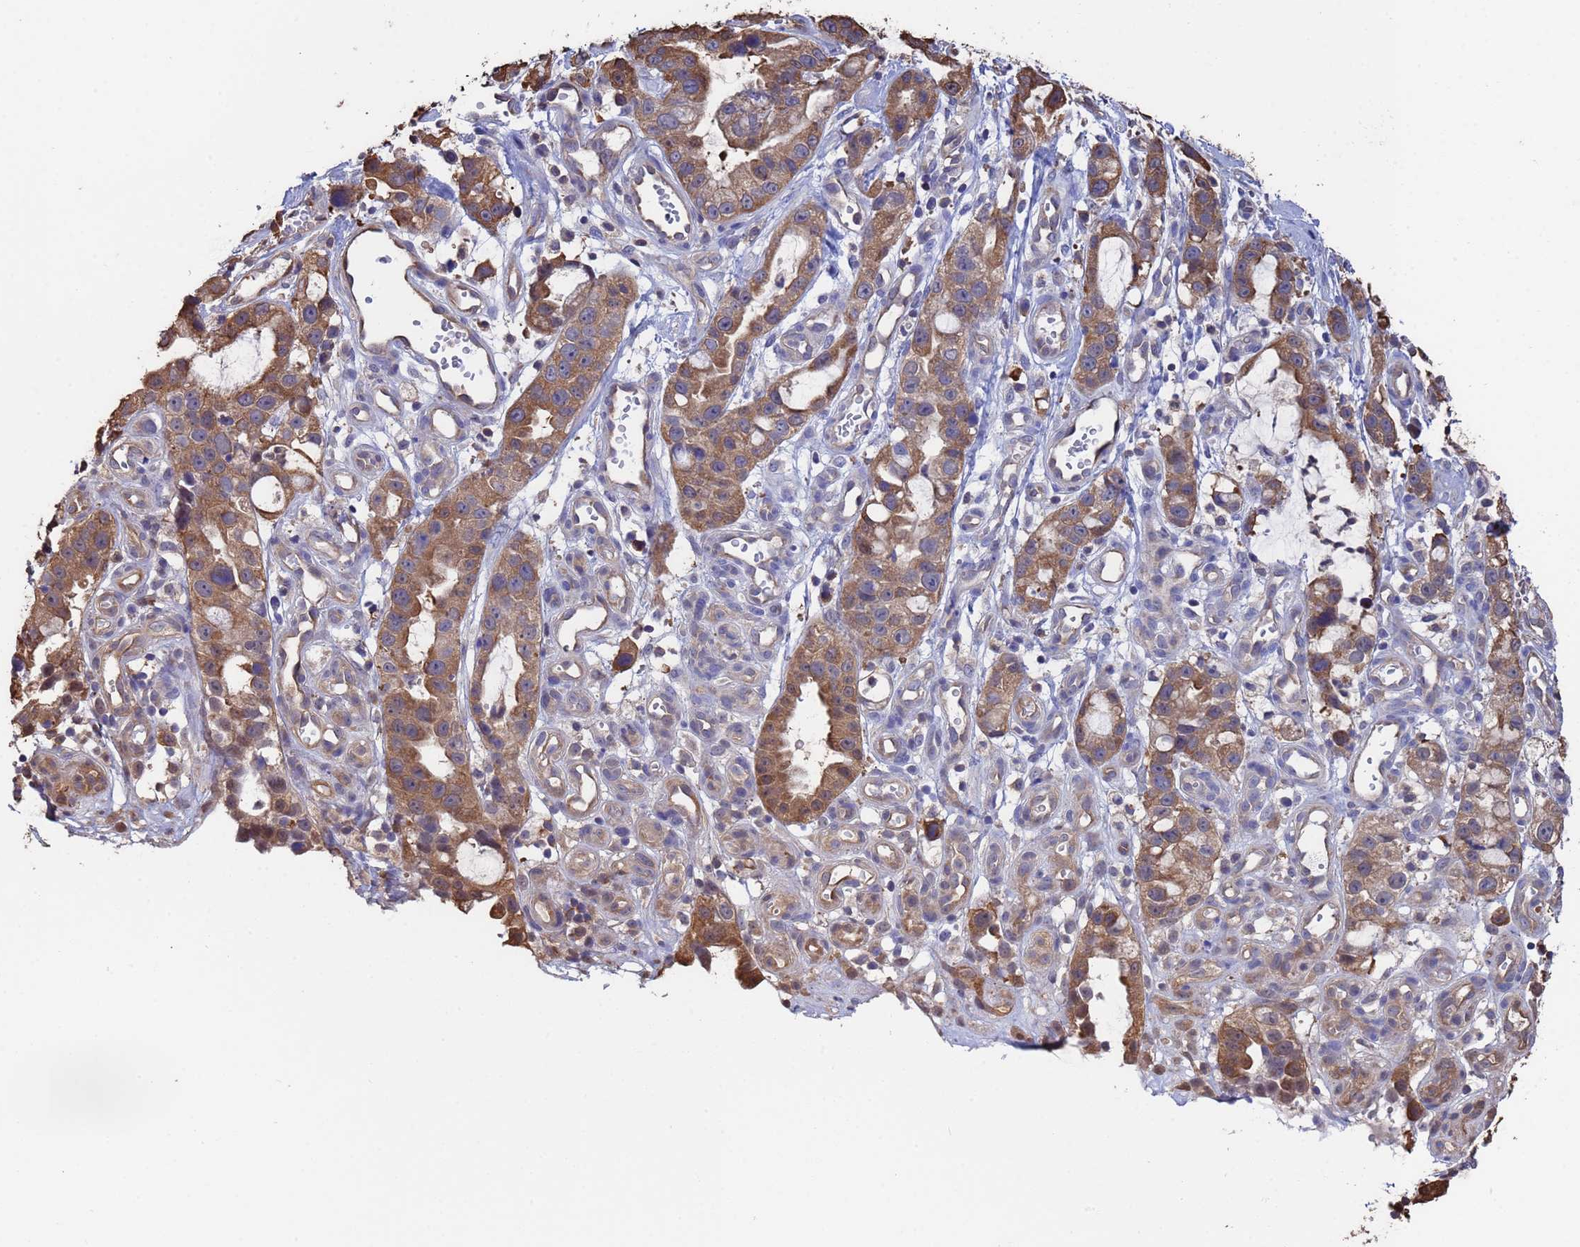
{"staining": {"intensity": "moderate", "quantity": ">75%", "location": "cytoplasmic/membranous"}, "tissue": "stomach cancer", "cell_type": "Tumor cells", "image_type": "cancer", "snomed": [{"axis": "morphology", "description": "Adenocarcinoma, NOS"}, {"axis": "topography", "description": "Stomach"}], "caption": "Protein expression by IHC displays moderate cytoplasmic/membranous positivity in about >75% of tumor cells in stomach adenocarcinoma. (DAB IHC, brown staining for protein, blue staining for nuclei).", "gene": "FAM25A", "patient": {"sex": "male", "age": 55}}